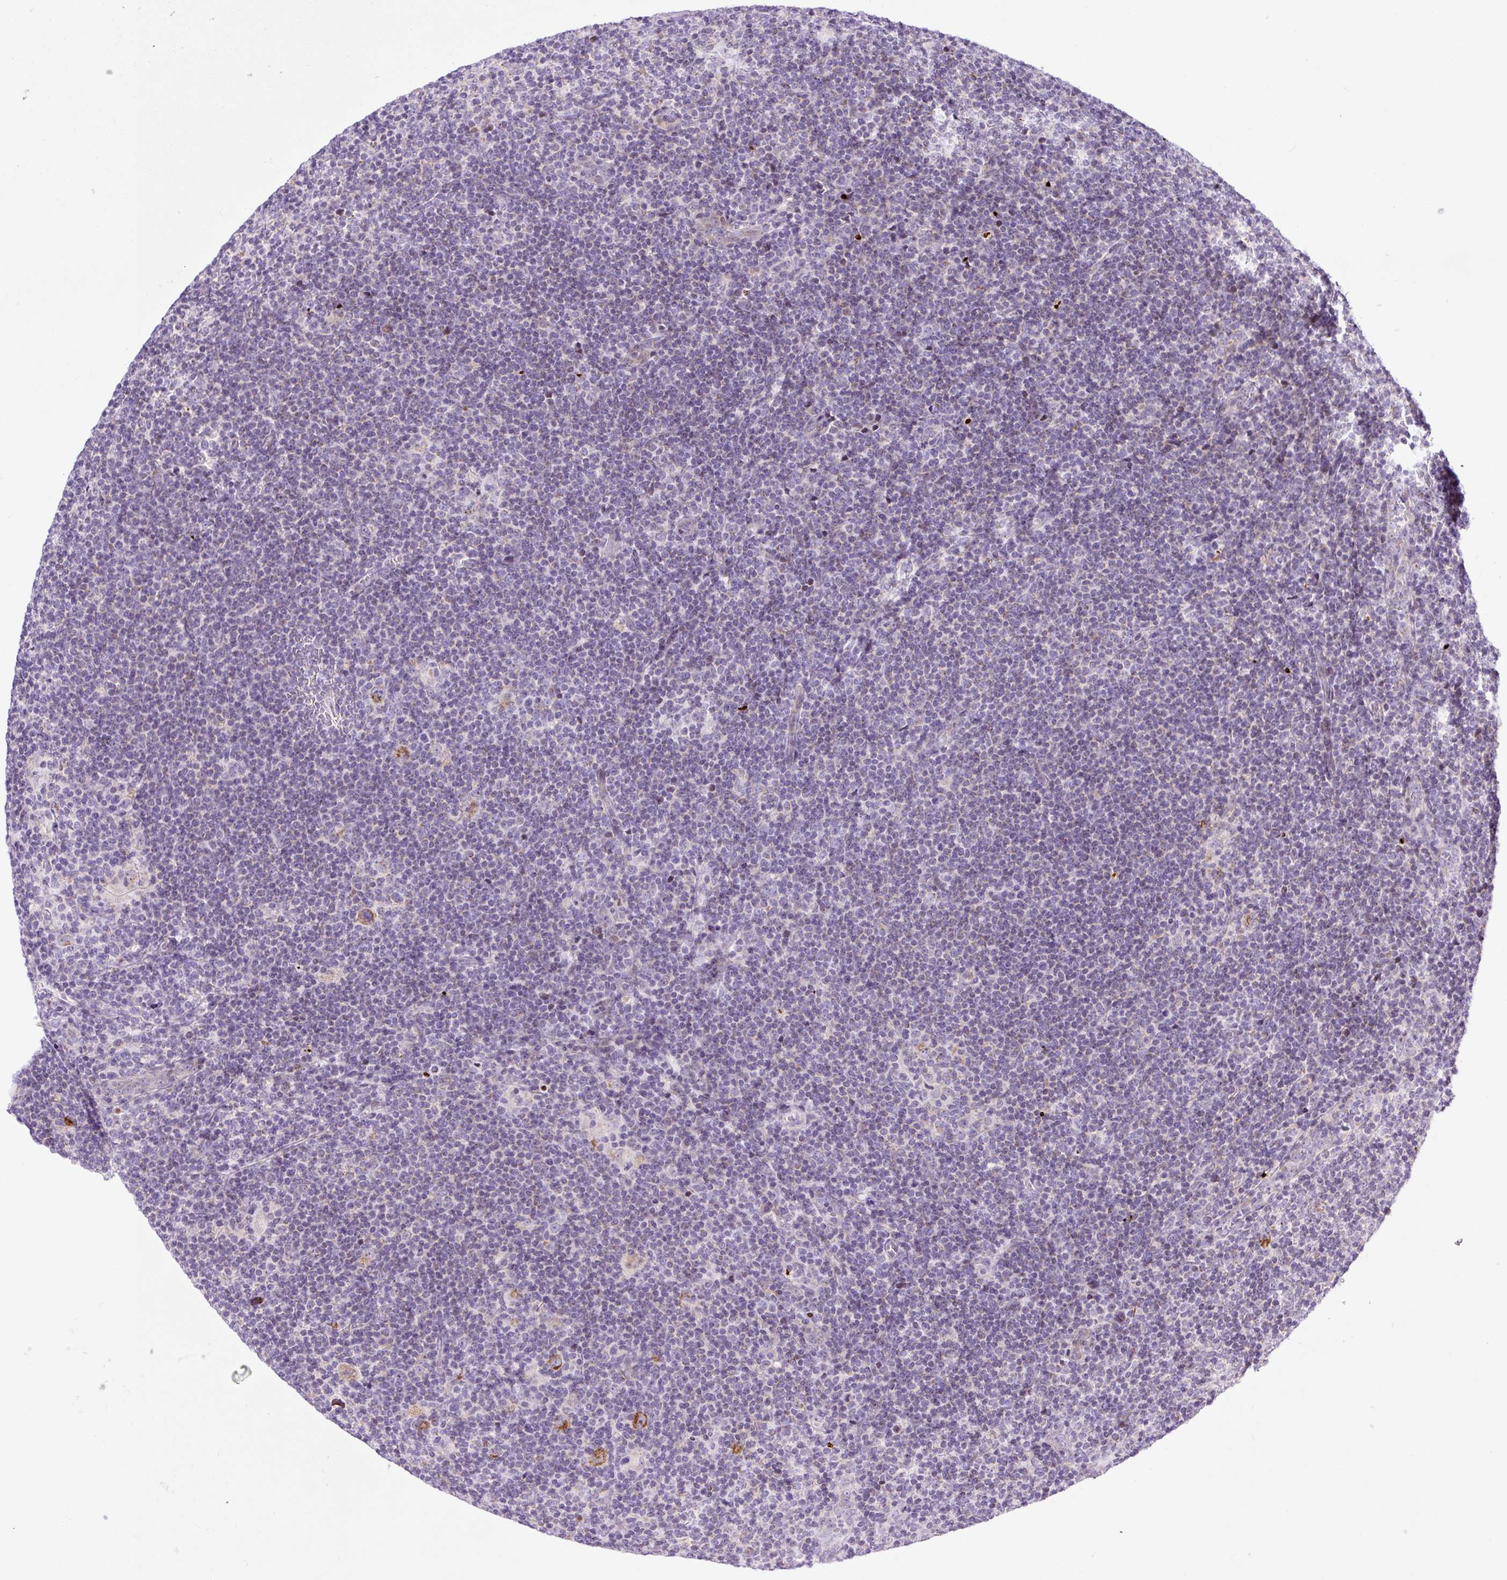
{"staining": {"intensity": "moderate", "quantity": "25%-75%", "location": "cytoplasmic/membranous"}, "tissue": "lymphoma", "cell_type": "Tumor cells", "image_type": "cancer", "snomed": [{"axis": "morphology", "description": "Hodgkin's disease, NOS"}, {"axis": "topography", "description": "Lymph node"}], "caption": "Protein staining demonstrates moderate cytoplasmic/membranous staining in approximately 25%-75% of tumor cells in lymphoma.", "gene": "FMC1", "patient": {"sex": "female", "age": 57}}